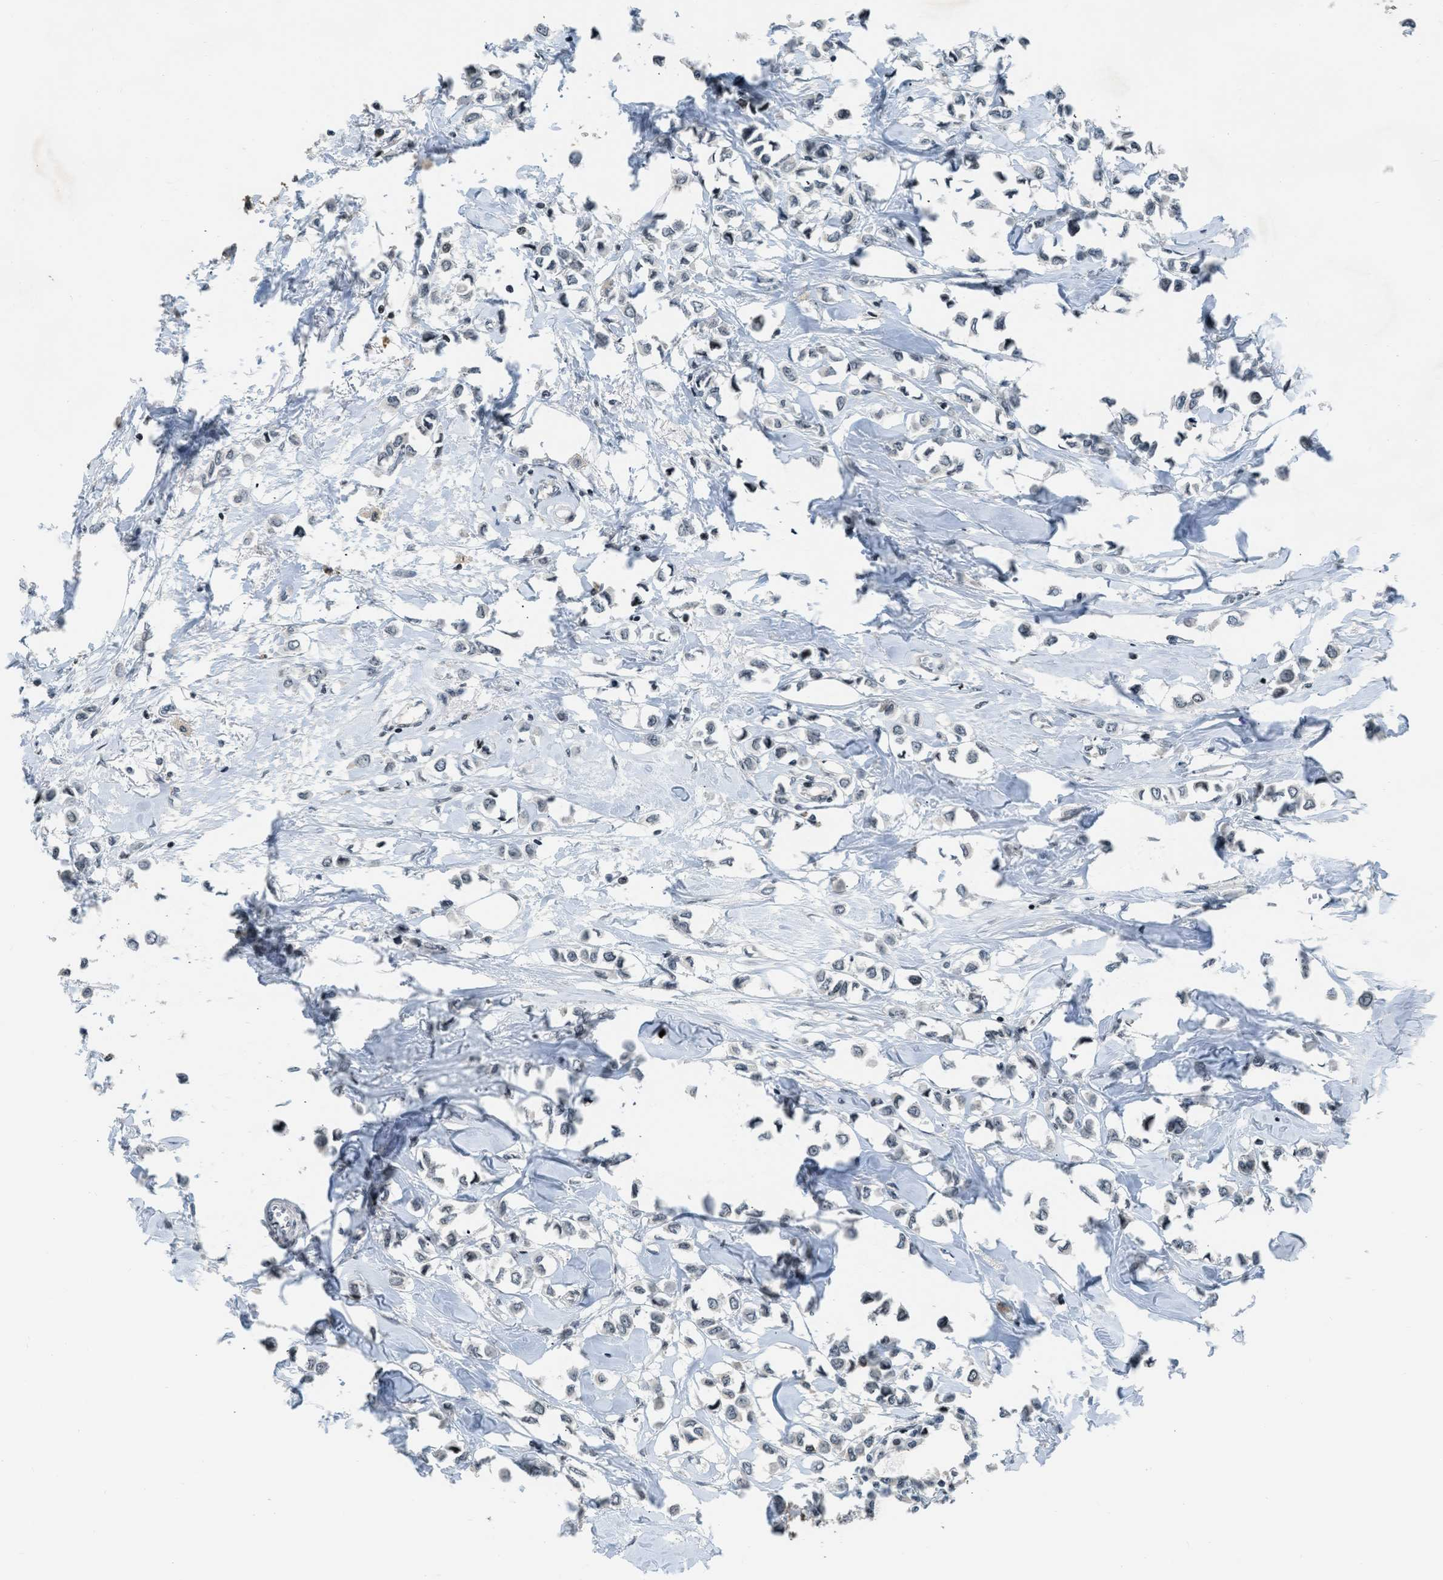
{"staining": {"intensity": "weak", "quantity": "<25%", "location": "cytoplasmic/membranous"}, "tissue": "breast cancer", "cell_type": "Tumor cells", "image_type": "cancer", "snomed": [{"axis": "morphology", "description": "Lobular carcinoma"}, {"axis": "topography", "description": "Breast"}], "caption": "Immunohistochemistry (IHC) micrograph of breast cancer stained for a protein (brown), which exhibits no positivity in tumor cells.", "gene": "TTBK2", "patient": {"sex": "female", "age": 51}}